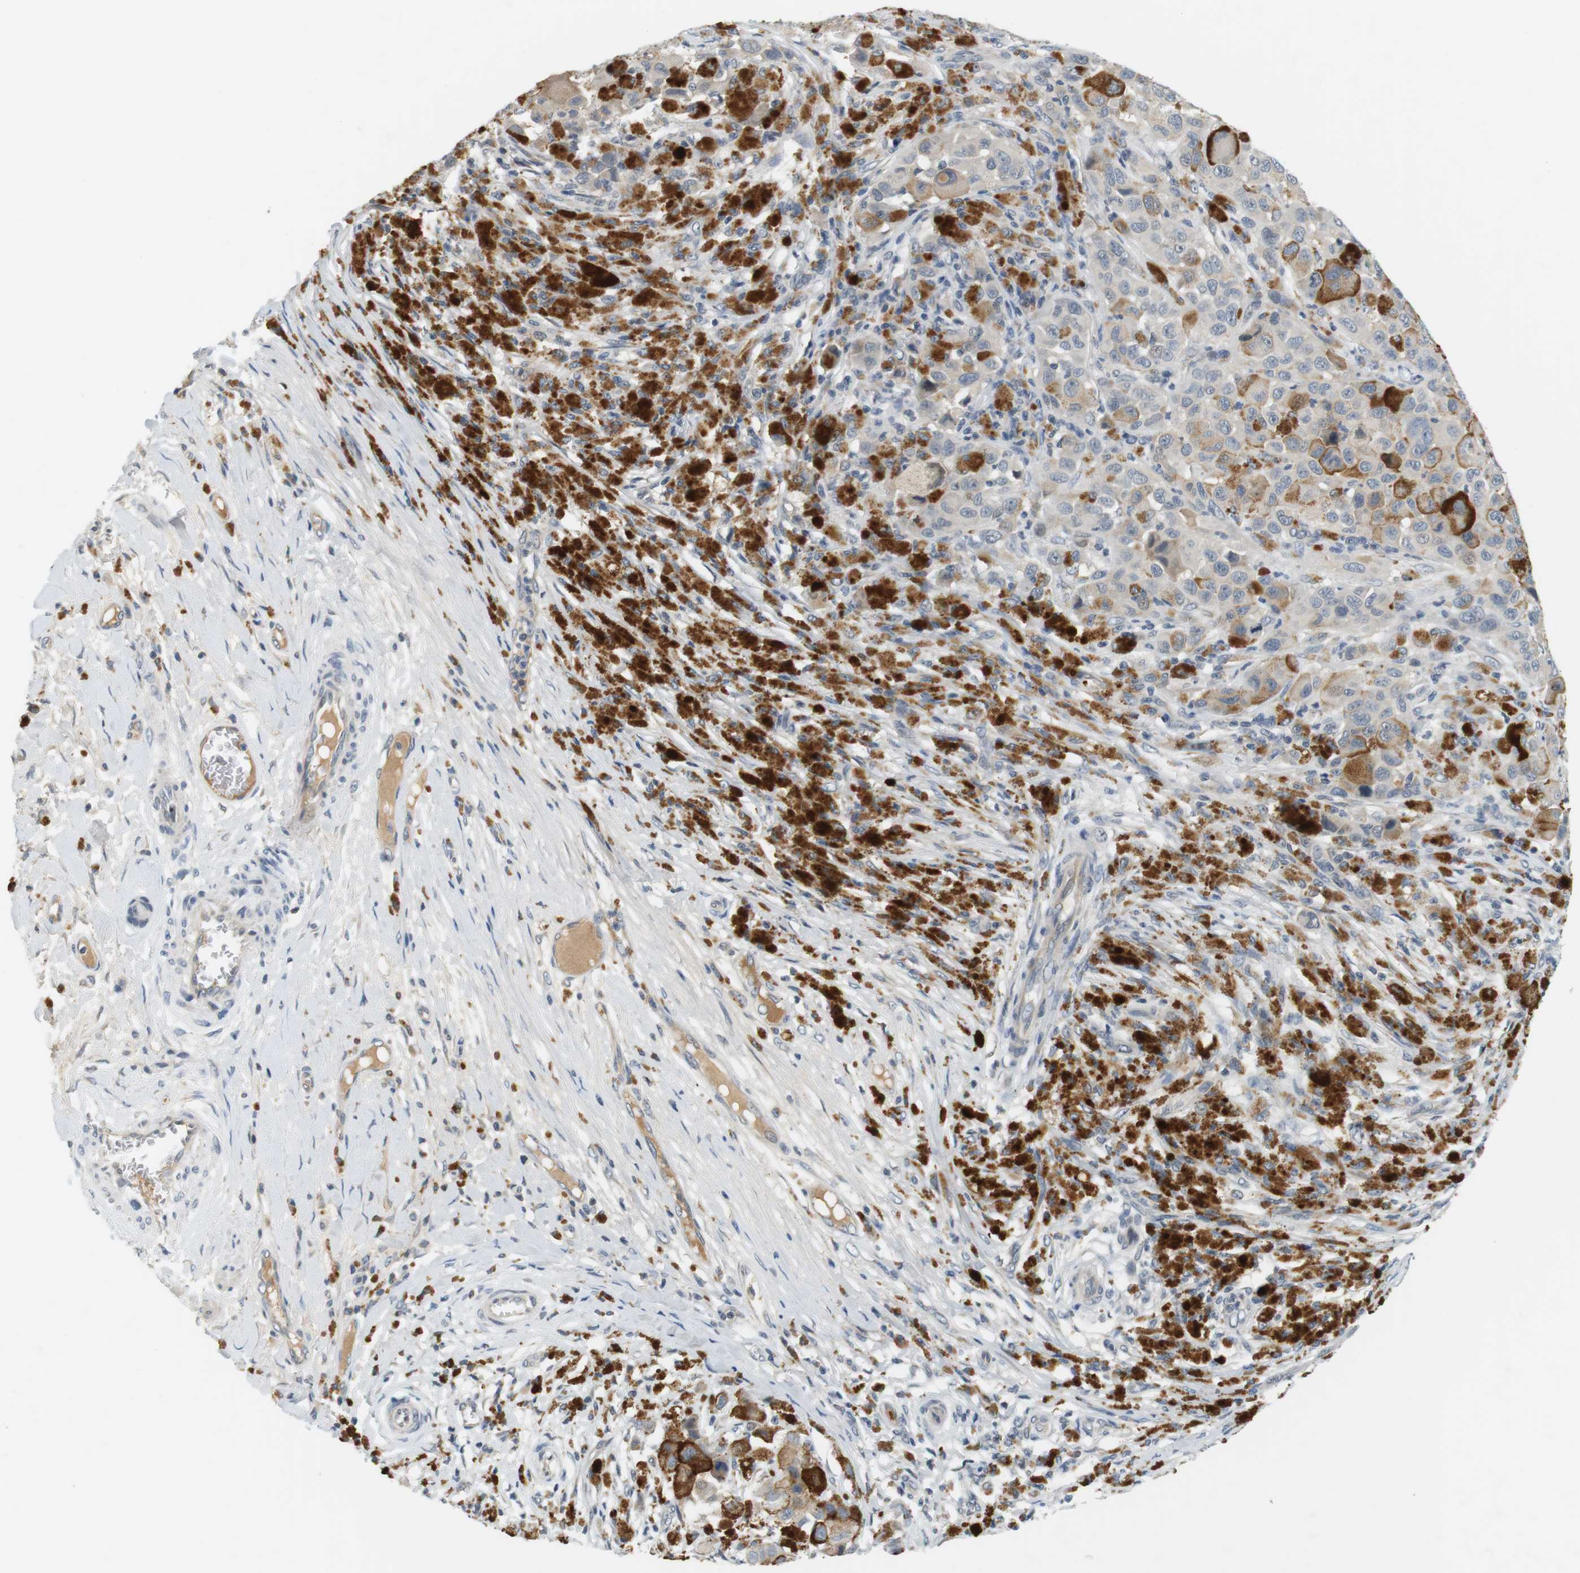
{"staining": {"intensity": "weak", "quantity": "<25%", "location": "cytoplasmic/membranous"}, "tissue": "melanoma", "cell_type": "Tumor cells", "image_type": "cancer", "snomed": [{"axis": "morphology", "description": "Malignant melanoma, NOS"}, {"axis": "topography", "description": "Skin"}], "caption": "Malignant melanoma stained for a protein using immunohistochemistry shows no staining tumor cells.", "gene": "WNT7A", "patient": {"sex": "male", "age": 96}}